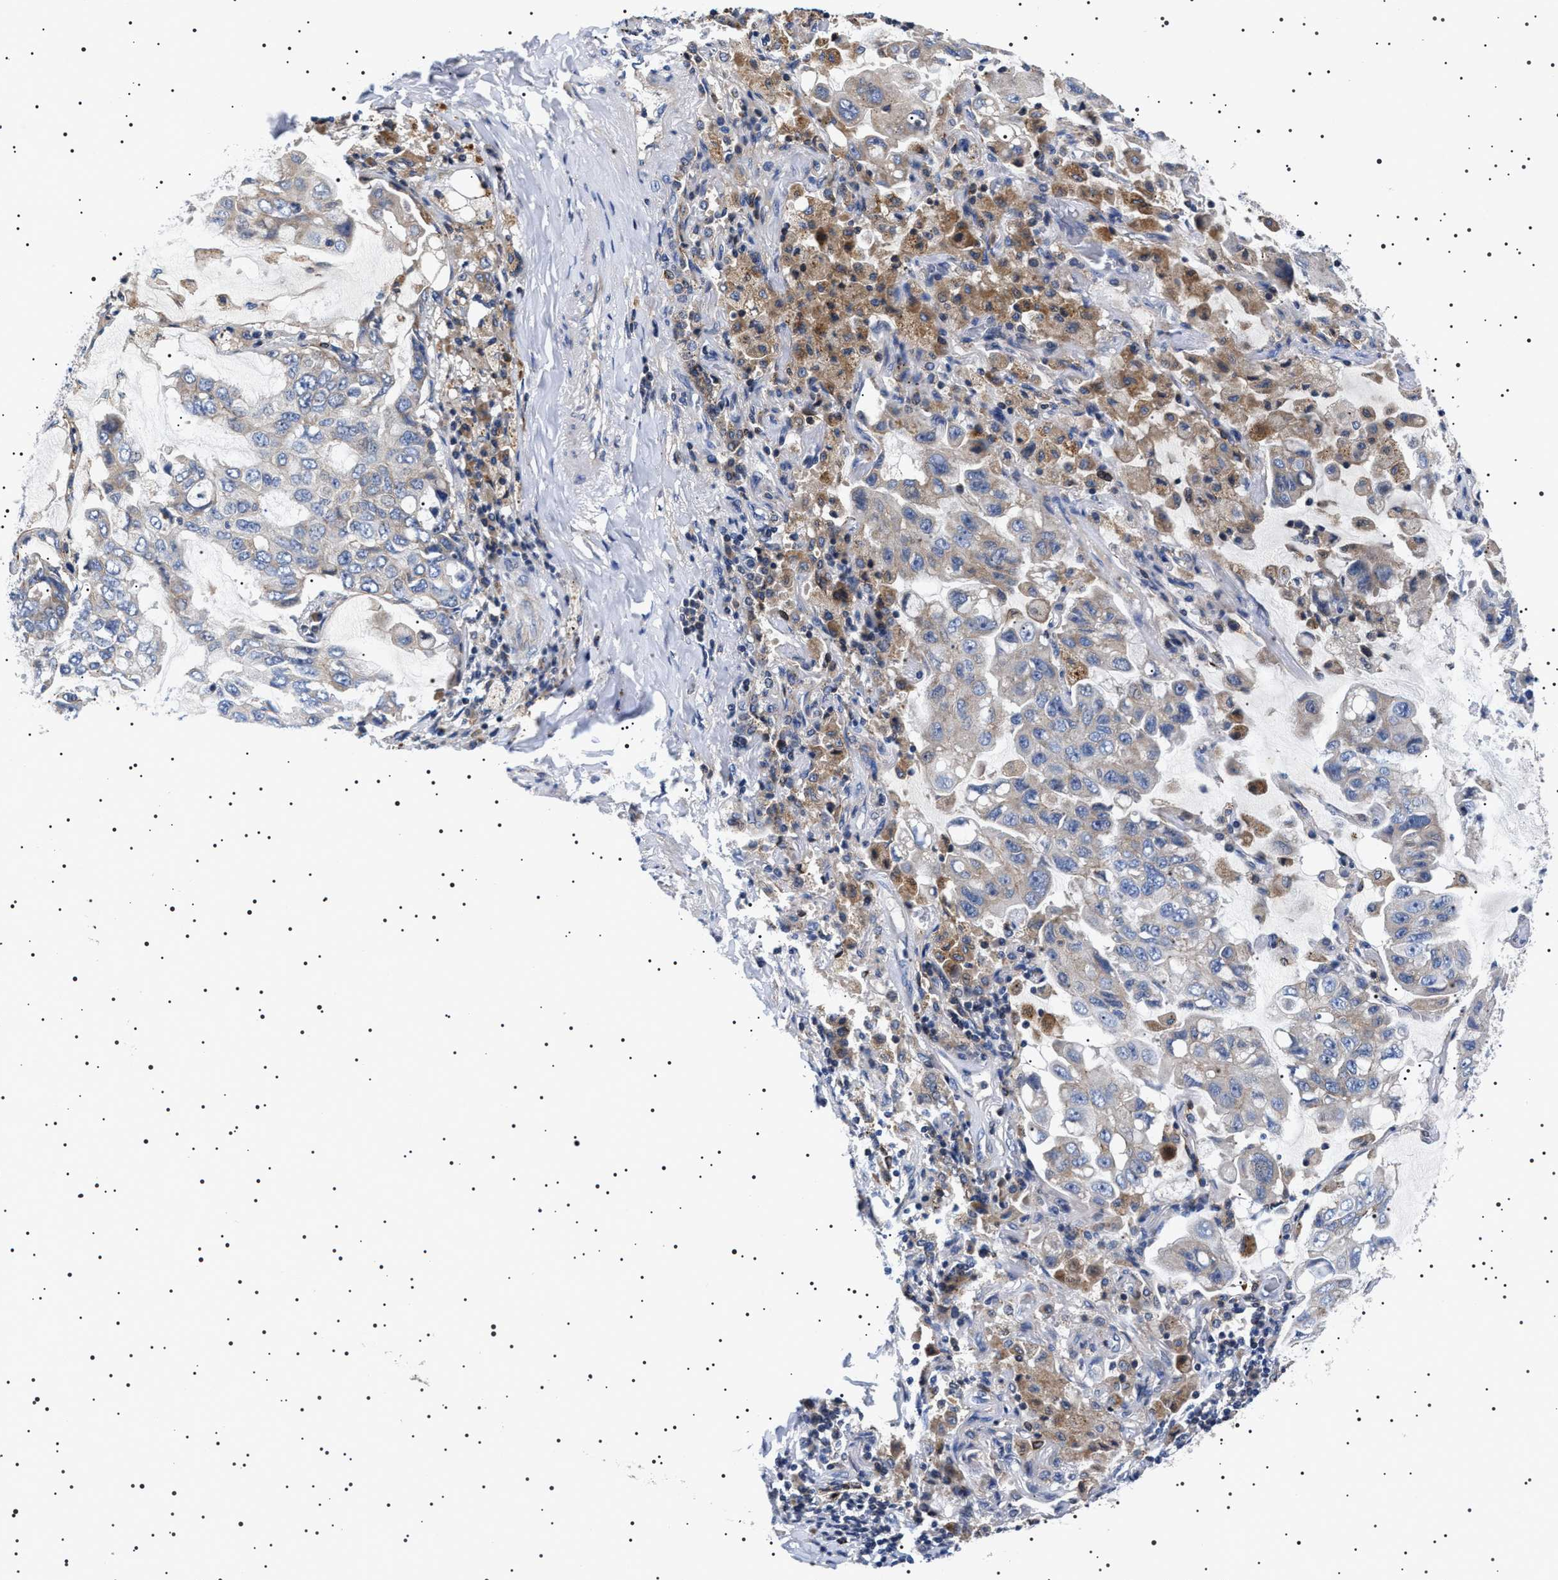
{"staining": {"intensity": "negative", "quantity": "none", "location": "none"}, "tissue": "lung cancer", "cell_type": "Tumor cells", "image_type": "cancer", "snomed": [{"axis": "morphology", "description": "Adenocarcinoma, NOS"}, {"axis": "topography", "description": "Lung"}], "caption": "Lung adenocarcinoma stained for a protein using immunohistochemistry (IHC) displays no staining tumor cells.", "gene": "SLC4A7", "patient": {"sex": "male", "age": 64}}